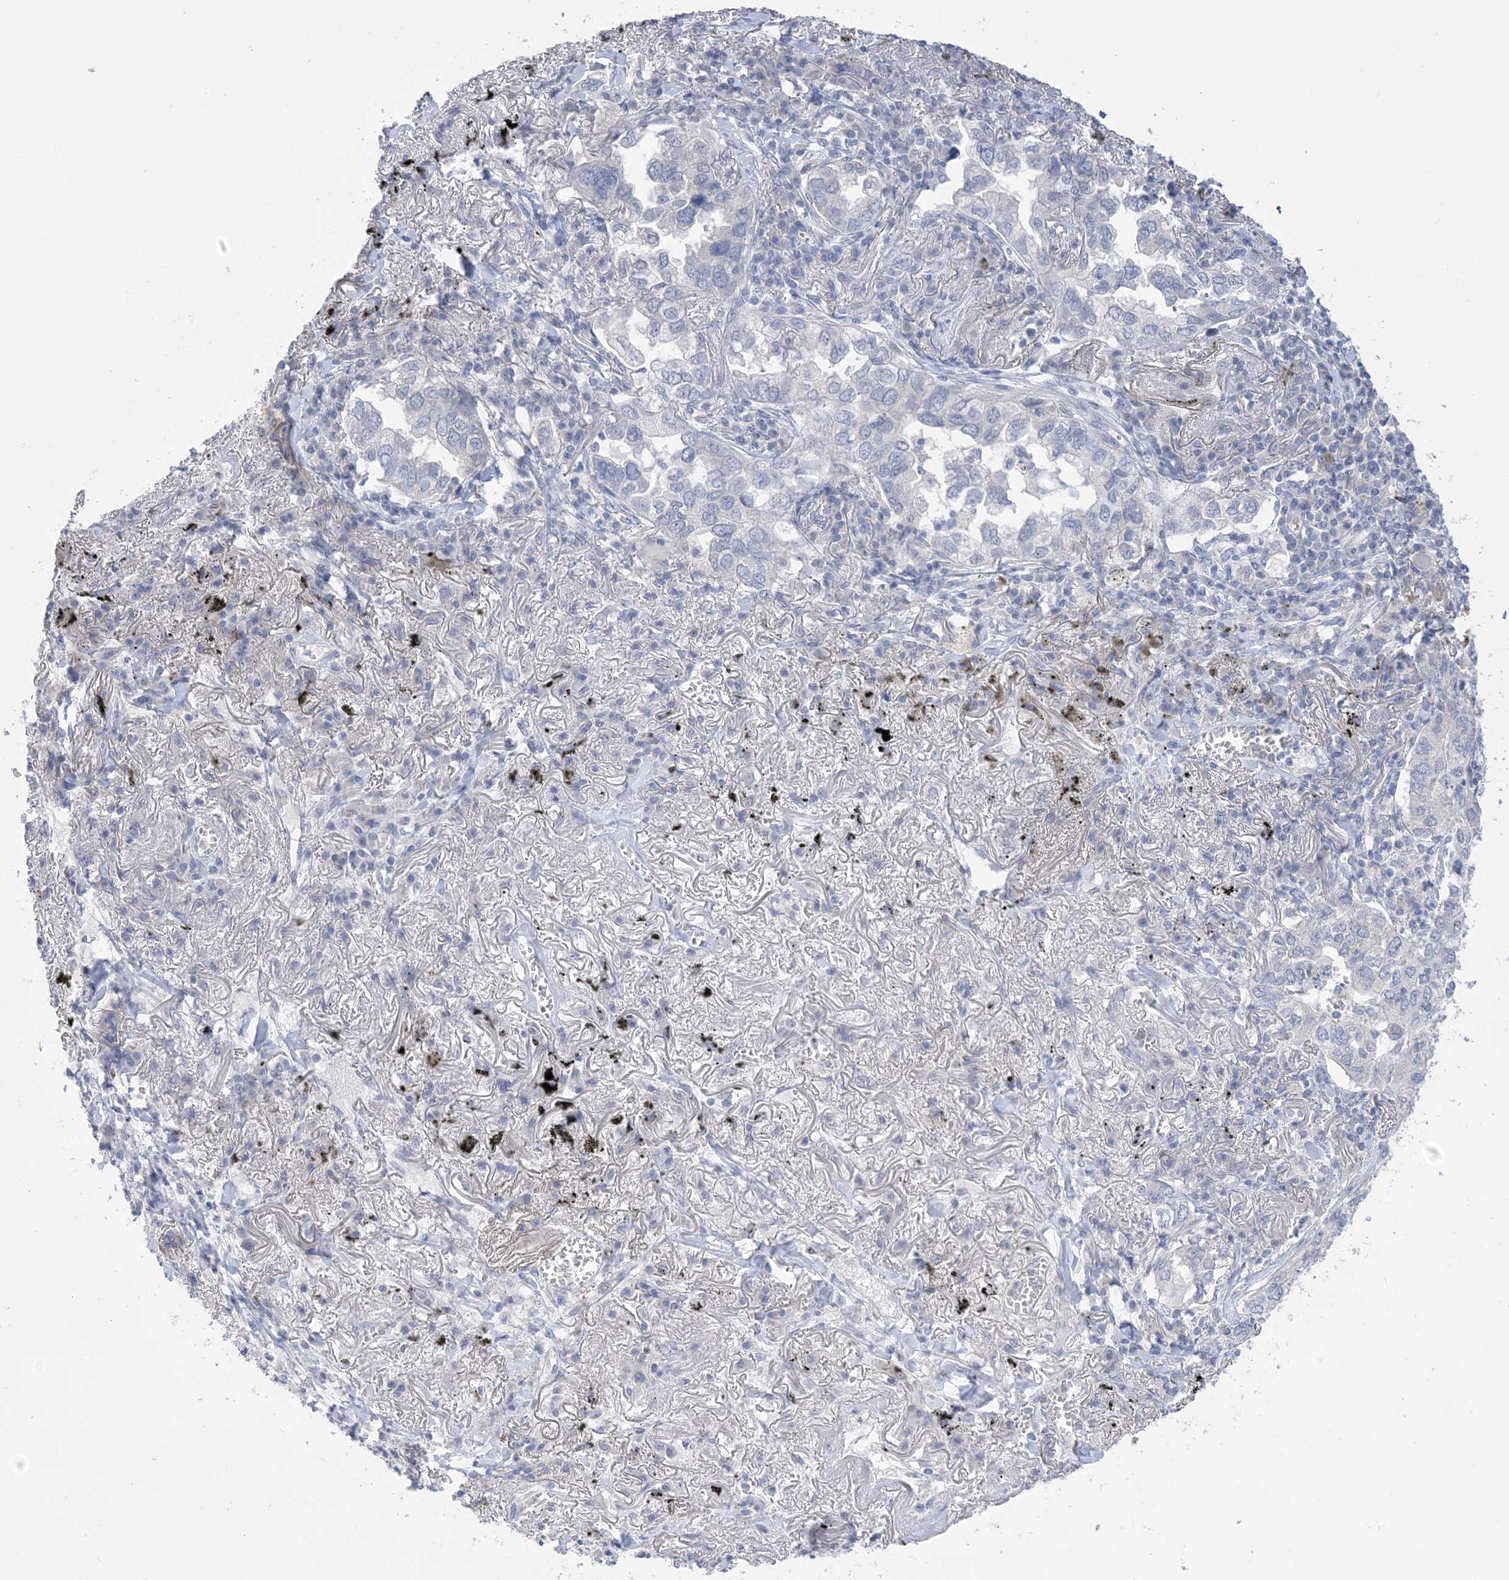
{"staining": {"intensity": "negative", "quantity": "none", "location": "none"}, "tissue": "lung cancer", "cell_type": "Tumor cells", "image_type": "cancer", "snomed": [{"axis": "morphology", "description": "Adenocarcinoma, NOS"}, {"axis": "topography", "description": "Lung"}], "caption": "A micrograph of human lung cancer is negative for staining in tumor cells.", "gene": "TTYH1", "patient": {"sex": "male", "age": 65}}